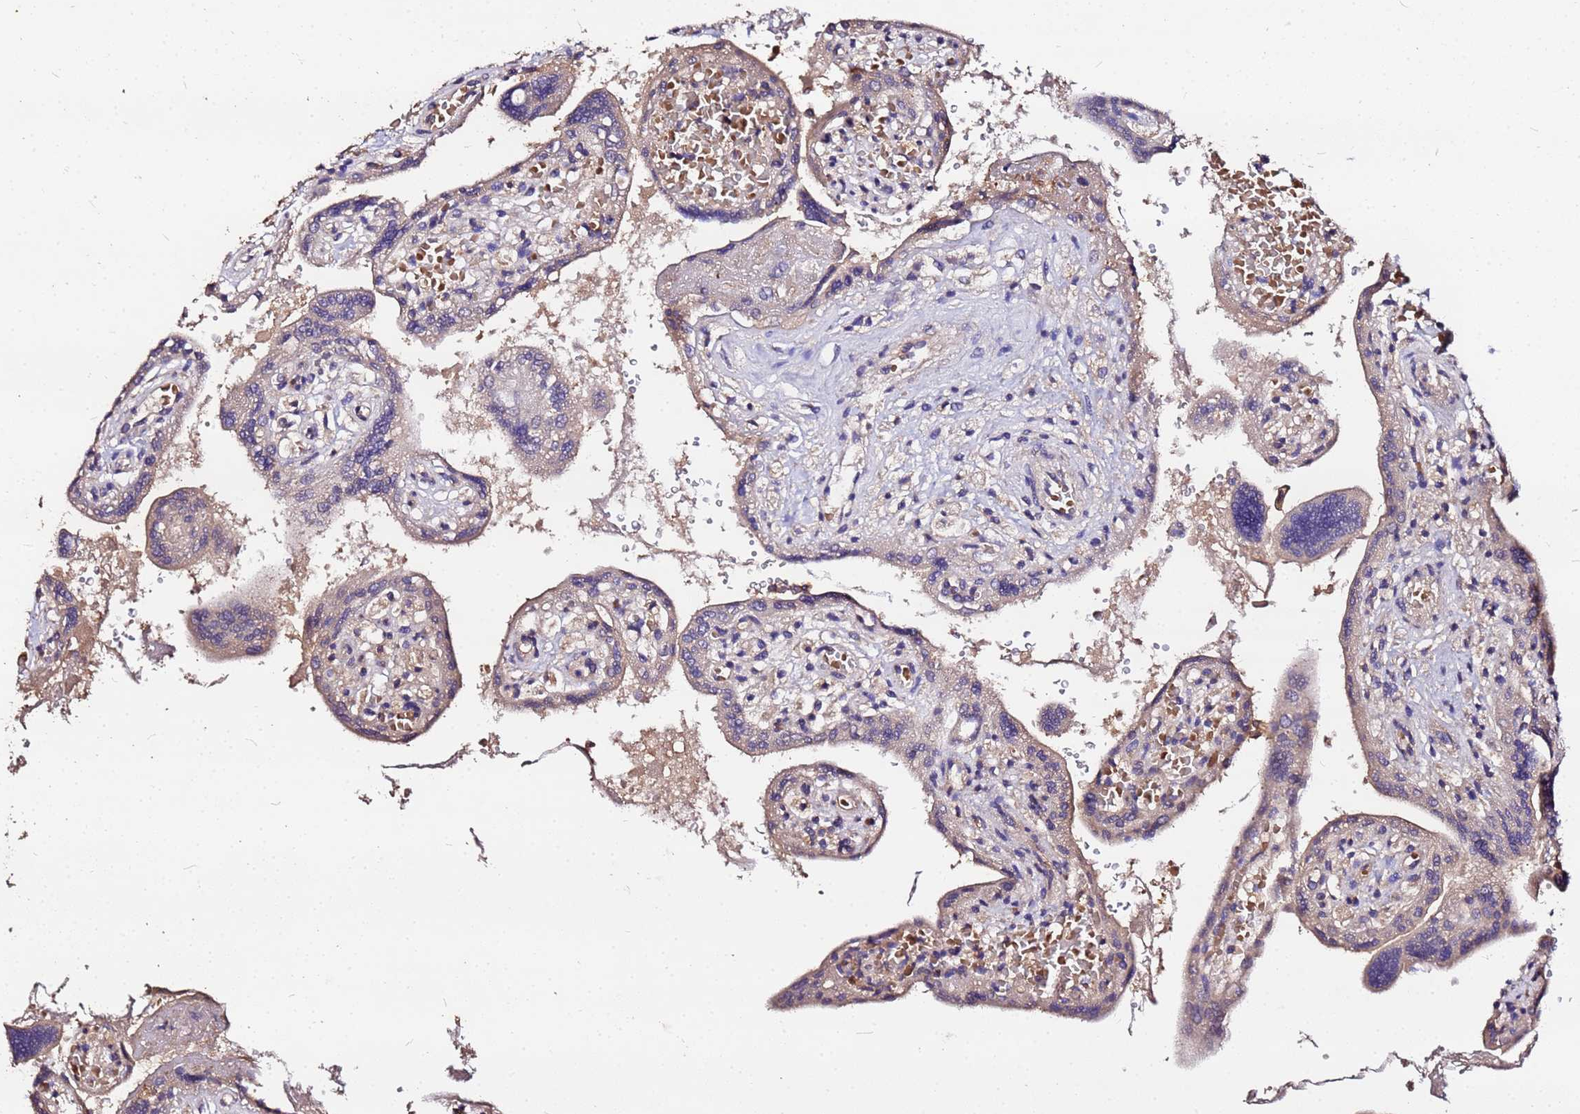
{"staining": {"intensity": "weak", "quantity": "25%-75%", "location": "cytoplasmic/membranous"}, "tissue": "placenta", "cell_type": "Trophoblastic cells", "image_type": "normal", "snomed": [{"axis": "morphology", "description": "Normal tissue, NOS"}, {"axis": "topography", "description": "Placenta"}], "caption": "Human placenta stained with a brown dye reveals weak cytoplasmic/membranous positive expression in about 25%-75% of trophoblastic cells.", "gene": "MTERF1", "patient": {"sex": "female", "age": 37}}